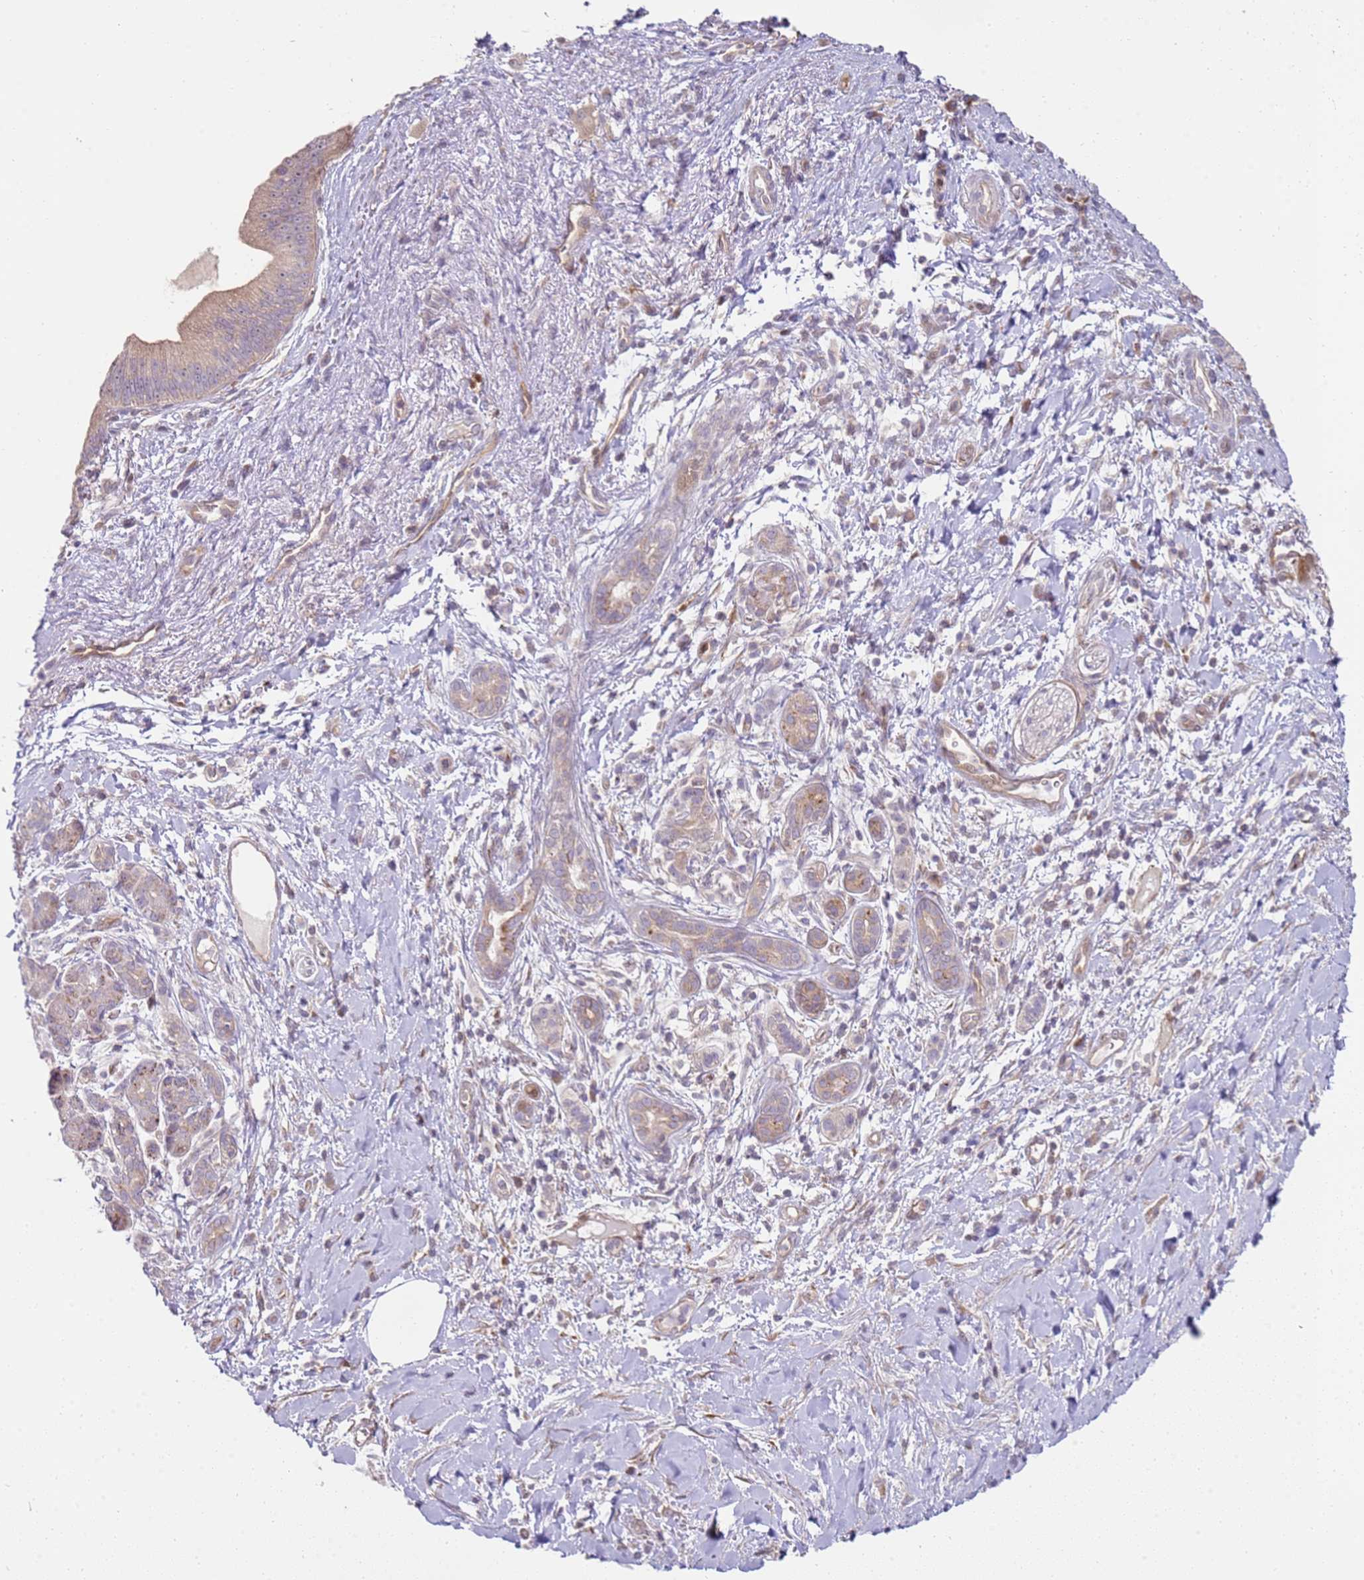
{"staining": {"intensity": "weak", "quantity": "<25%", "location": "cytoplasmic/membranous"}, "tissue": "pancreatic cancer", "cell_type": "Tumor cells", "image_type": "cancer", "snomed": [{"axis": "morphology", "description": "Adenocarcinoma, NOS"}, {"axis": "topography", "description": "Pancreas"}], "caption": "Protein analysis of pancreatic cancer (adenocarcinoma) displays no significant positivity in tumor cells. (Brightfield microscopy of DAB IHC at high magnification).", "gene": "GRAP", "patient": {"sex": "male", "age": 78}}